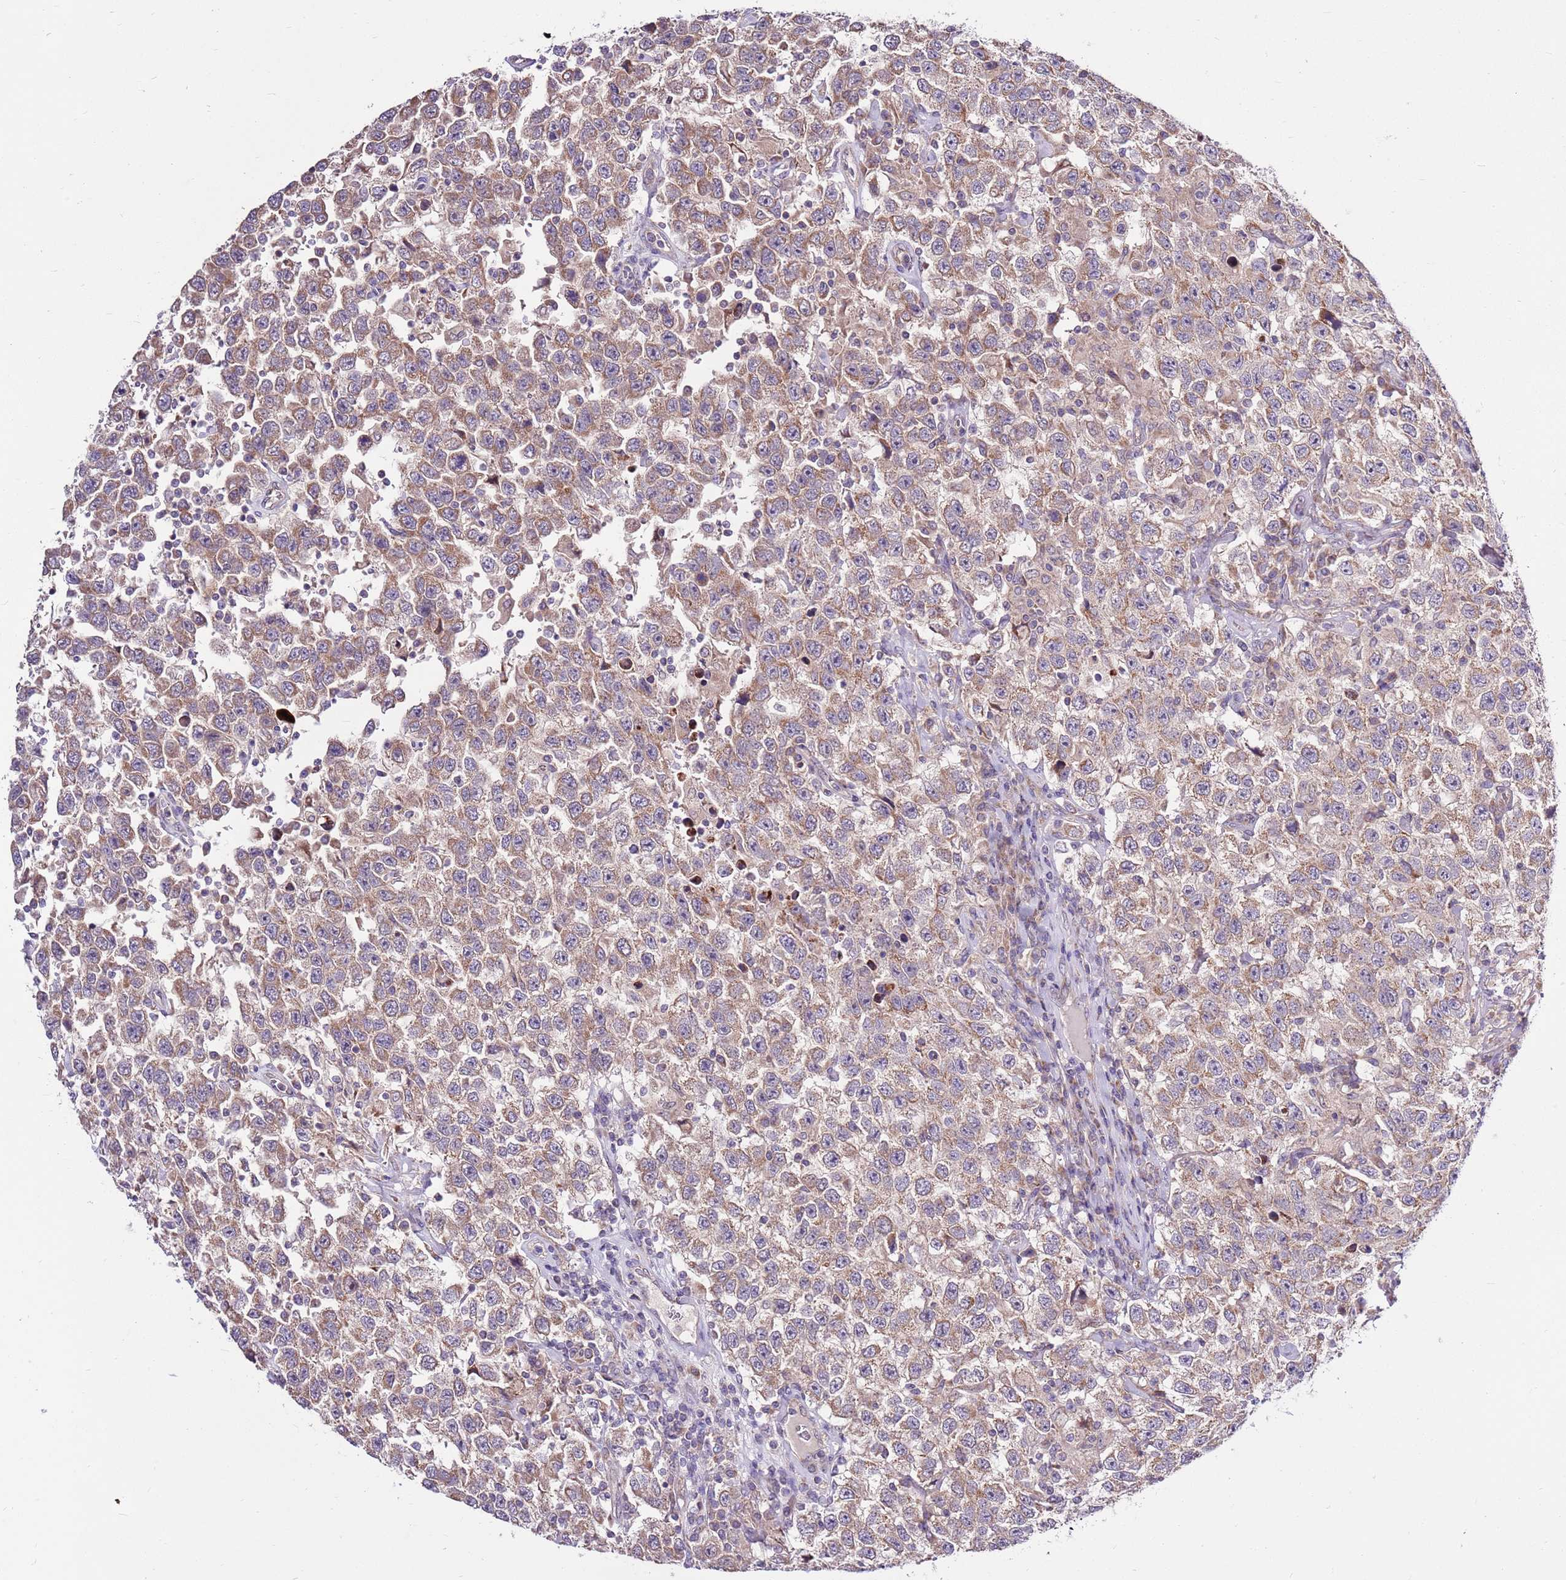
{"staining": {"intensity": "moderate", "quantity": ">75%", "location": "cytoplasmic/membranous"}, "tissue": "testis cancer", "cell_type": "Tumor cells", "image_type": "cancer", "snomed": [{"axis": "morphology", "description": "Seminoma, NOS"}, {"axis": "topography", "description": "Testis"}], "caption": "Testis cancer was stained to show a protein in brown. There is medium levels of moderate cytoplasmic/membranous expression in about >75% of tumor cells.", "gene": "SMG1", "patient": {"sex": "male", "age": 41}}